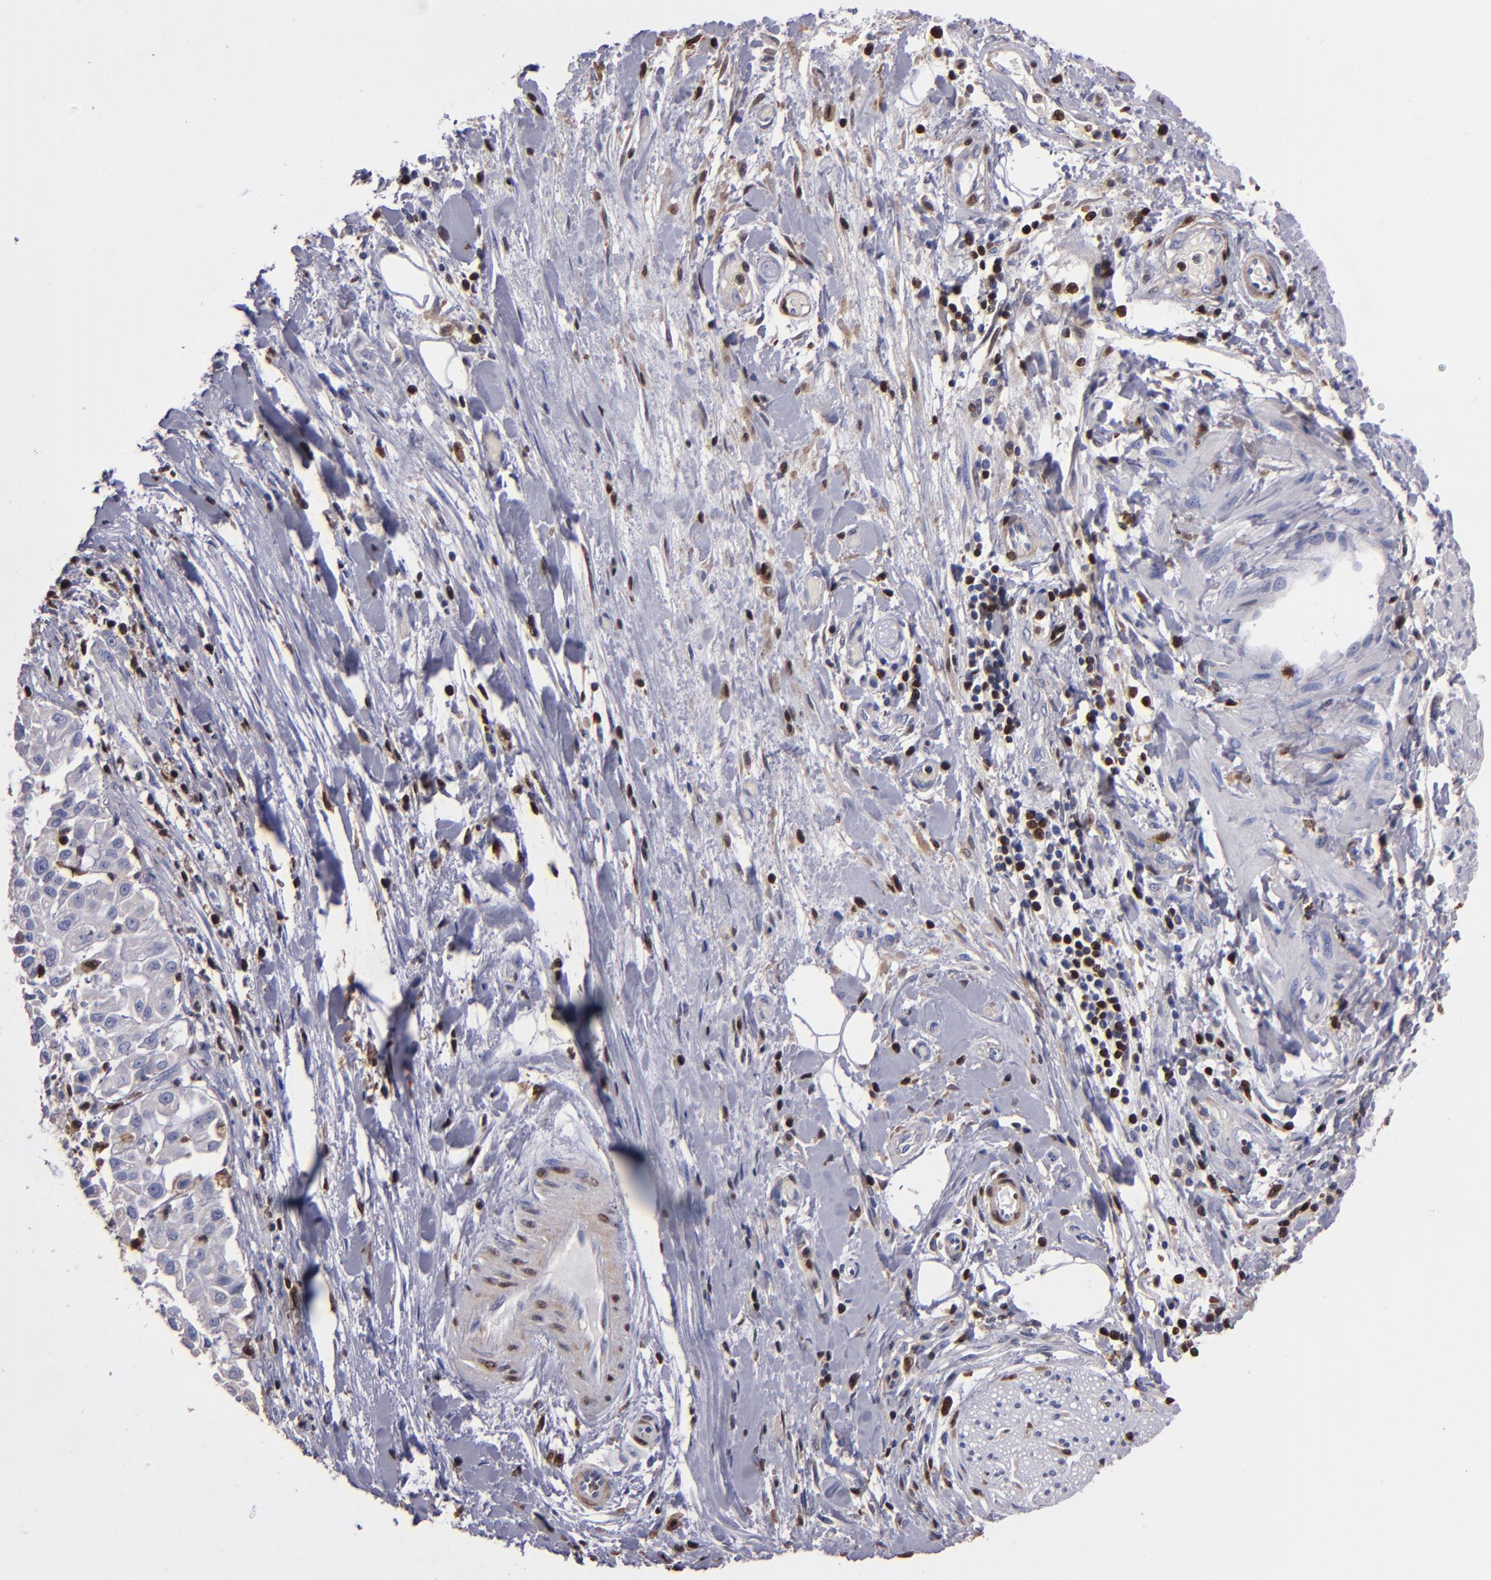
{"staining": {"intensity": "negative", "quantity": "none", "location": "none"}, "tissue": "pancreatic cancer", "cell_type": "Tumor cells", "image_type": "cancer", "snomed": [{"axis": "morphology", "description": "Adenocarcinoma, NOS"}, {"axis": "topography", "description": "Pancreas"}], "caption": "This is a histopathology image of IHC staining of pancreatic cancer, which shows no staining in tumor cells.", "gene": "S100A4", "patient": {"sex": "female", "age": 52}}